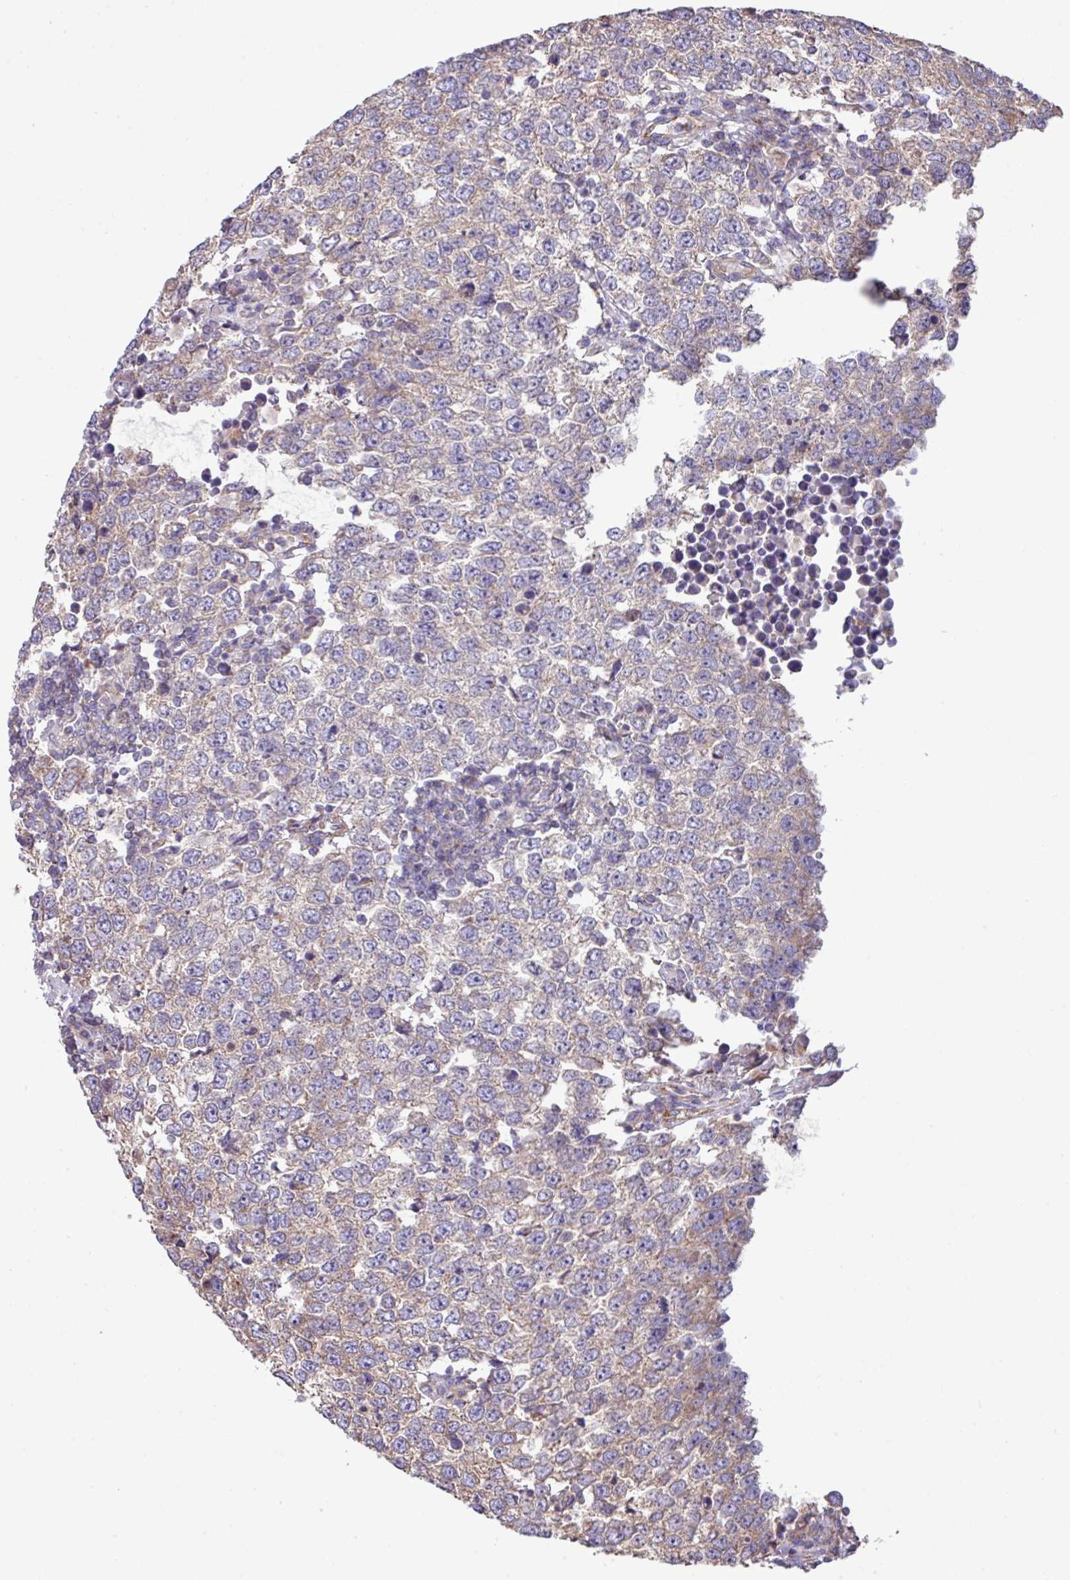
{"staining": {"intensity": "weak", "quantity": "25%-75%", "location": "cytoplasmic/membranous"}, "tissue": "testis cancer", "cell_type": "Tumor cells", "image_type": "cancer", "snomed": [{"axis": "morphology", "description": "Seminoma, NOS"}, {"axis": "morphology", "description": "Carcinoma, Embryonal, NOS"}, {"axis": "topography", "description": "Testis"}], "caption": "IHC (DAB (3,3'-diaminobenzidine)) staining of human embryonal carcinoma (testis) demonstrates weak cytoplasmic/membranous protein positivity in approximately 25%-75% of tumor cells. (IHC, brightfield microscopy, high magnification).", "gene": "PPM1J", "patient": {"sex": "male", "age": 28}}